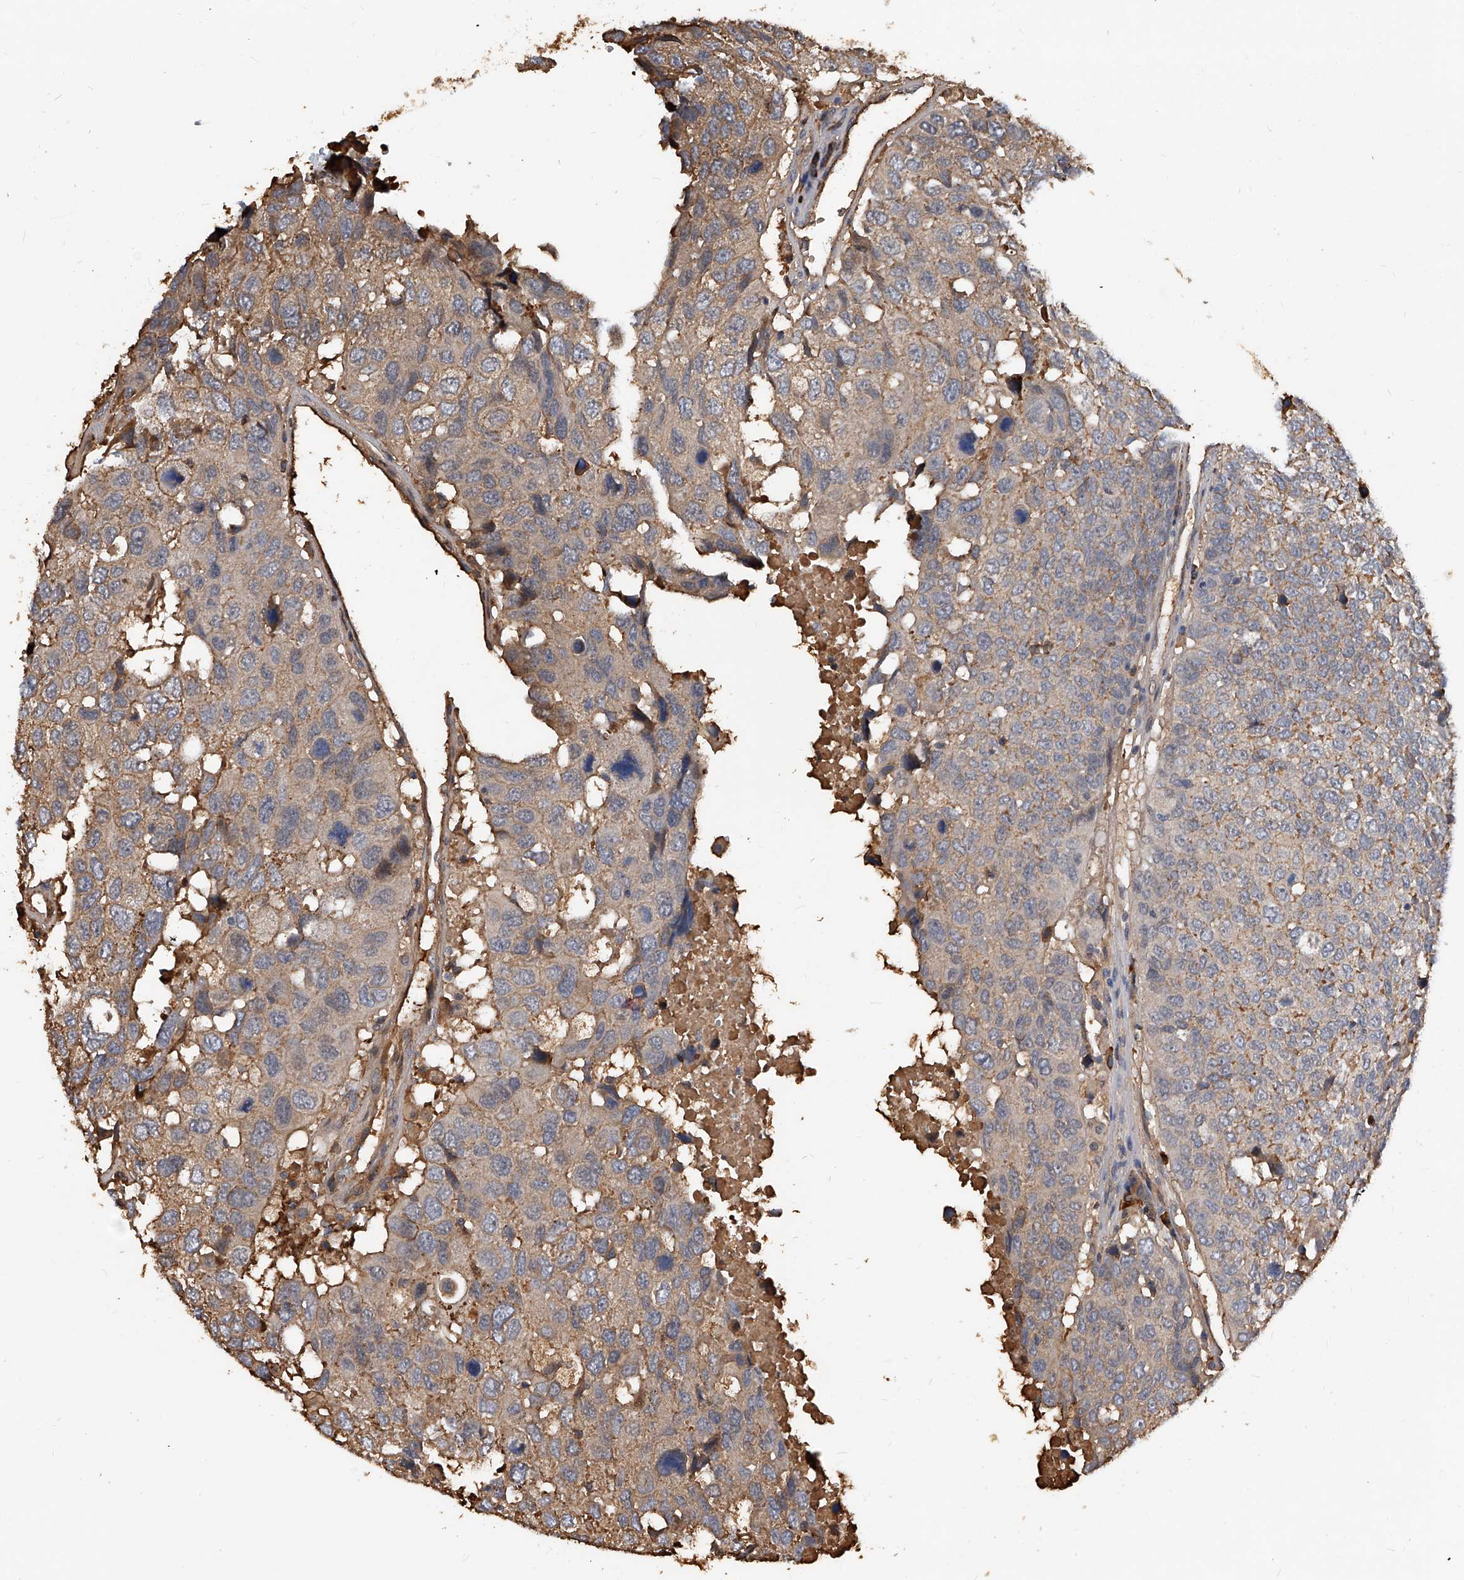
{"staining": {"intensity": "weak", "quantity": "25%-75%", "location": "cytoplasmic/membranous"}, "tissue": "head and neck cancer", "cell_type": "Tumor cells", "image_type": "cancer", "snomed": [{"axis": "morphology", "description": "Squamous cell carcinoma, NOS"}, {"axis": "topography", "description": "Head-Neck"}], "caption": "Immunohistochemical staining of head and neck cancer shows weak cytoplasmic/membranous protein positivity in about 25%-75% of tumor cells. Nuclei are stained in blue.", "gene": "ZNF25", "patient": {"sex": "male", "age": 66}}